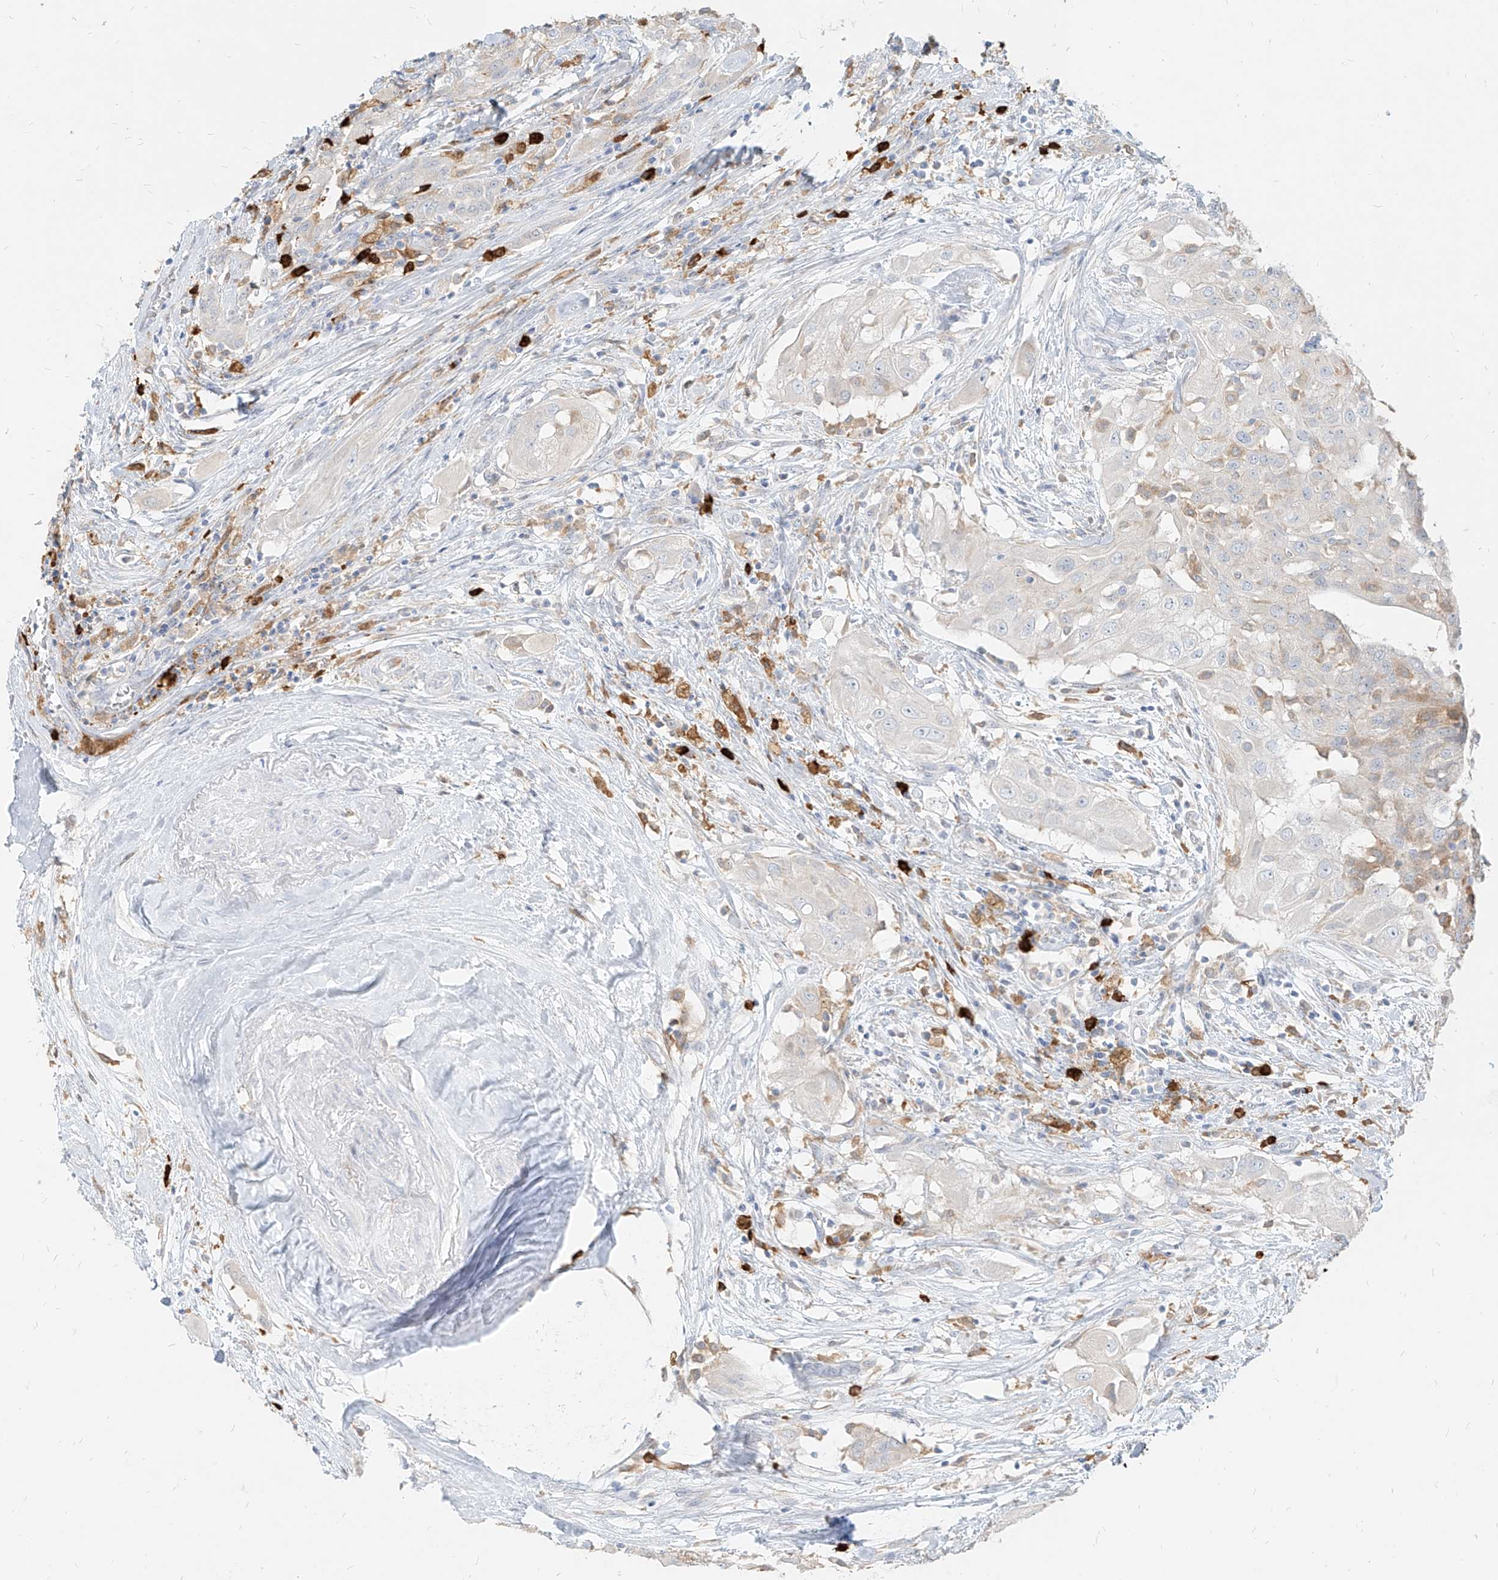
{"staining": {"intensity": "negative", "quantity": "none", "location": "none"}, "tissue": "thyroid cancer", "cell_type": "Tumor cells", "image_type": "cancer", "snomed": [{"axis": "morphology", "description": "Papillary adenocarcinoma, NOS"}, {"axis": "topography", "description": "Thyroid gland"}], "caption": "High magnification brightfield microscopy of thyroid papillary adenocarcinoma stained with DAB (3,3'-diaminobenzidine) (brown) and counterstained with hematoxylin (blue): tumor cells show no significant staining. (Immunohistochemistry (ihc), brightfield microscopy, high magnification).", "gene": "PGD", "patient": {"sex": "female", "age": 59}}